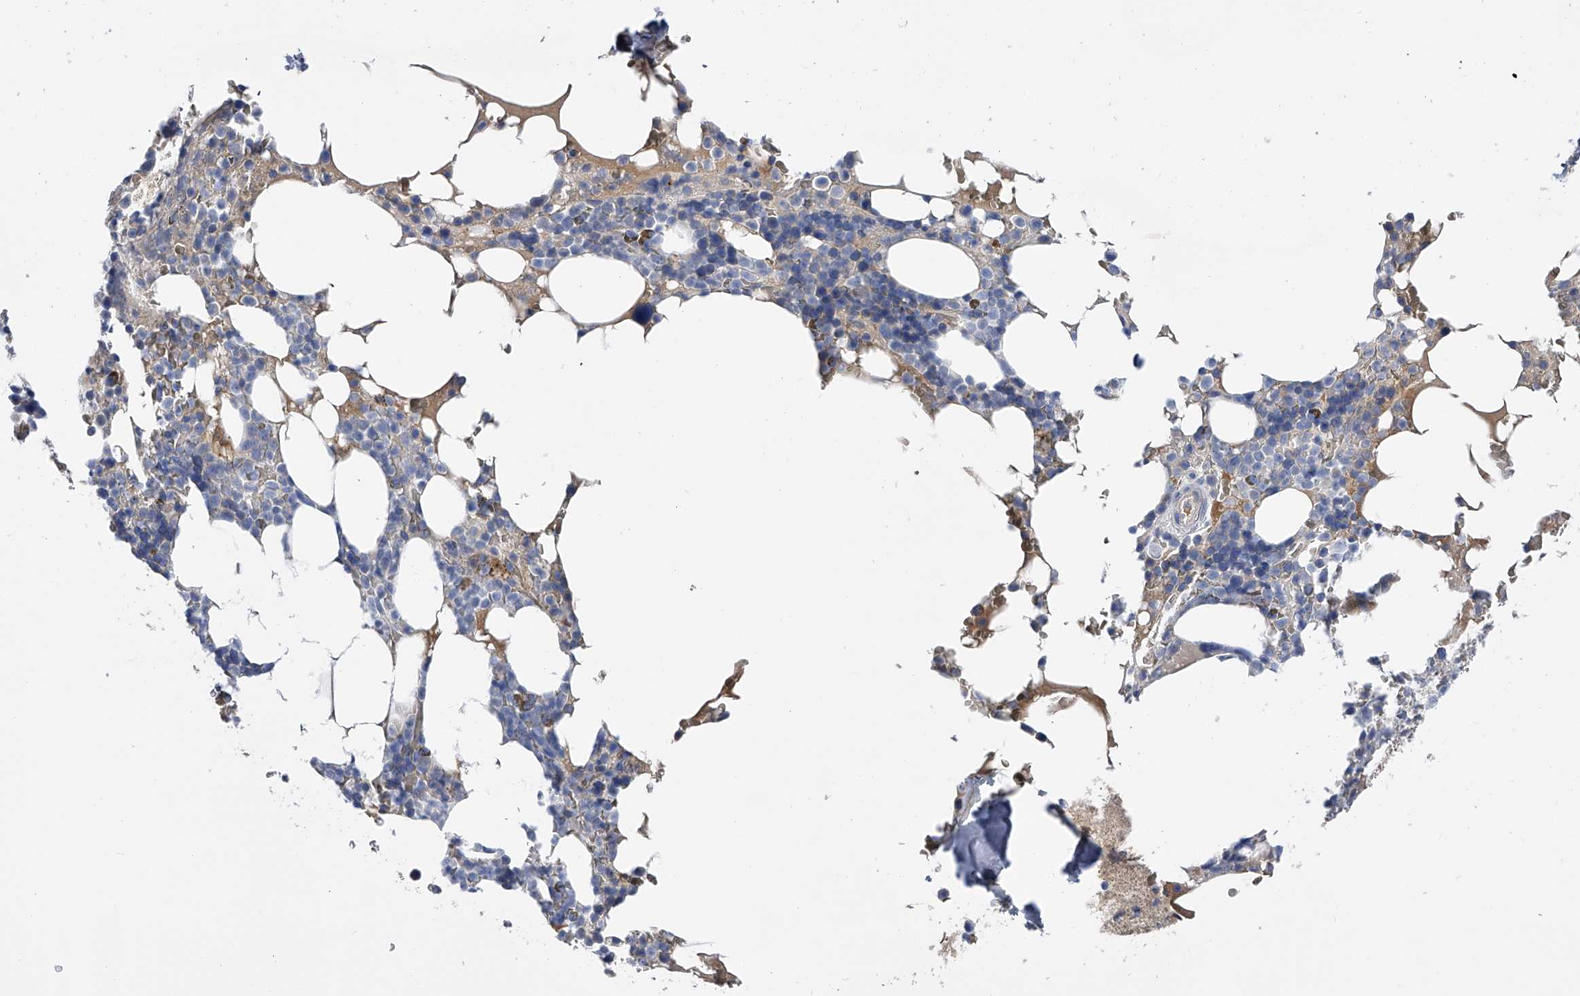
{"staining": {"intensity": "negative", "quantity": "none", "location": "none"}, "tissue": "bone marrow", "cell_type": "Hematopoietic cells", "image_type": "normal", "snomed": [{"axis": "morphology", "description": "Normal tissue, NOS"}, {"axis": "topography", "description": "Bone marrow"}], "caption": "A high-resolution micrograph shows IHC staining of normal bone marrow, which displays no significant staining in hematopoietic cells.", "gene": "RWDD2A", "patient": {"sex": "male", "age": 58}}